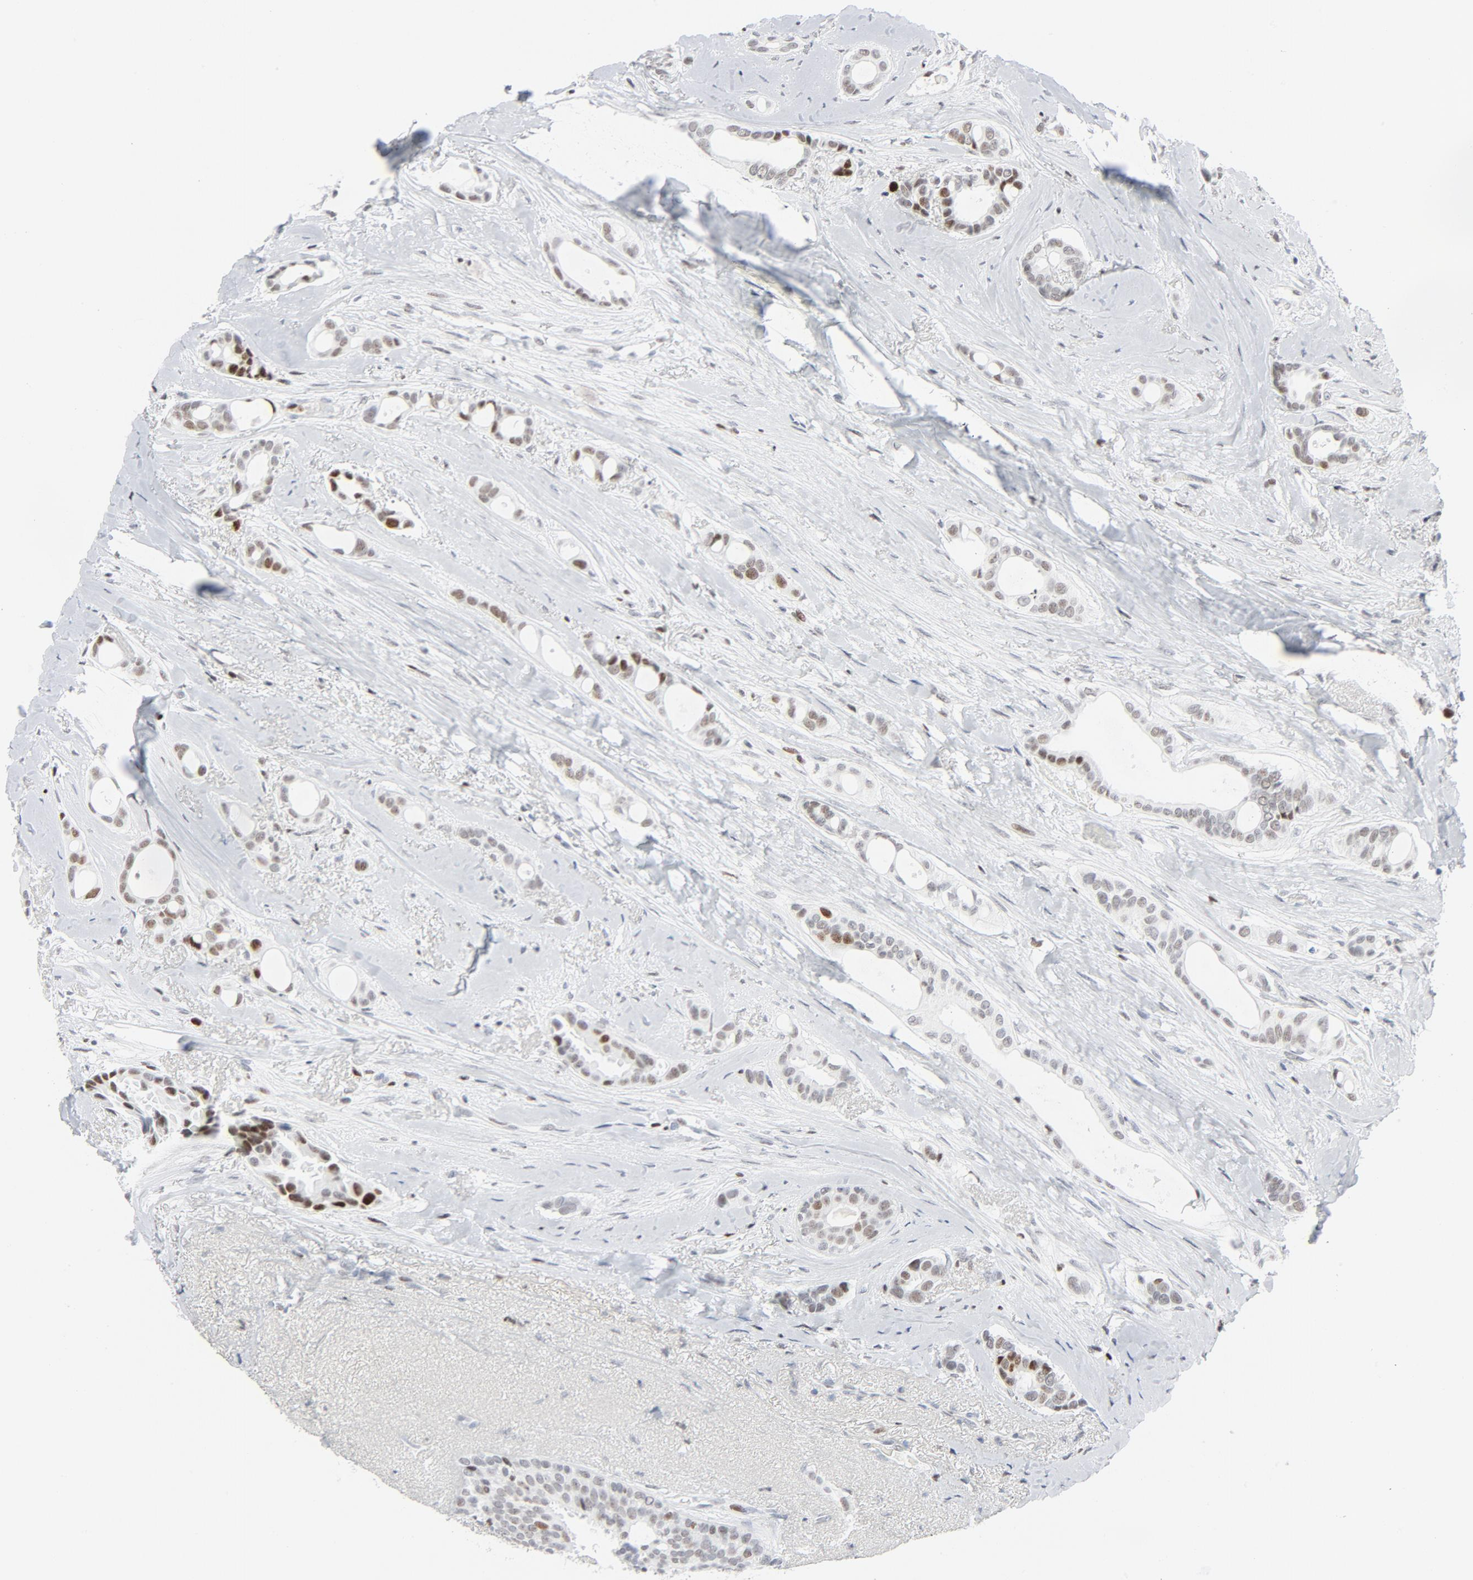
{"staining": {"intensity": "moderate", "quantity": "25%-75%", "location": "nuclear"}, "tissue": "breast cancer", "cell_type": "Tumor cells", "image_type": "cancer", "snomed": [{"axis": "morphology", "description": "Duct carcinoma"}, {"axis": "topography", "description": "Breast"}], "caption": "A high-resolution histopathology image shows immunohistochemistry (IHC) staining of breast cancer (intraductal carcinoma), which reveals moderate nuclear expression in about 25%-75% of tumor cells.", "gene": "POLD1", "patient": {"sex": "female", "age": 54}}